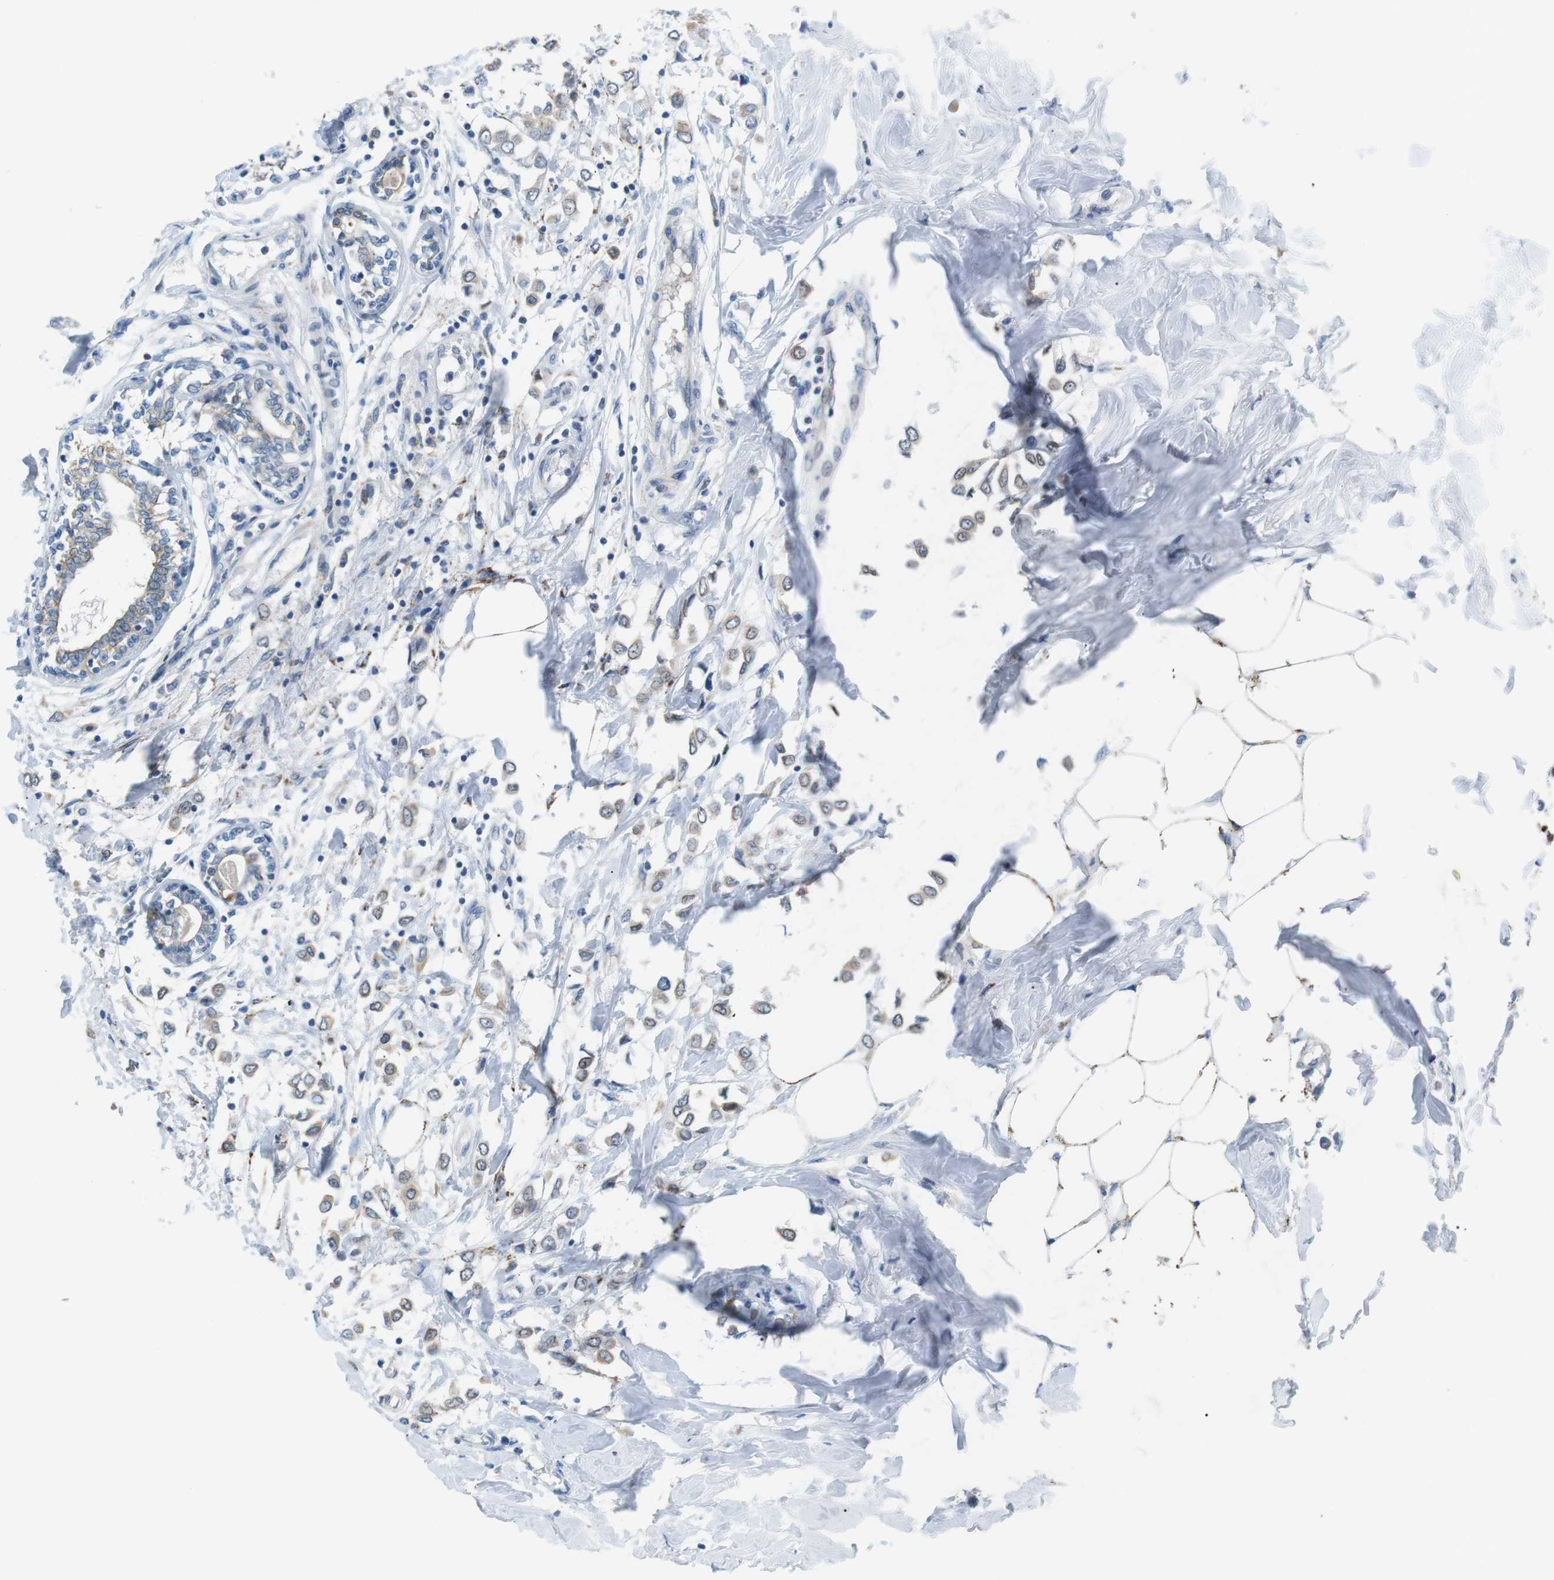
{"staining": {"intensity": "weak", "quantity": "25%-75%", "location": "cytoplasmic/membranous"}, "tissue": "breast cancer", "cell_type": "Tumor cells", "image_type": "cancer", "snomed": [{"axis": "morphology", "description": "Lobular carcinoma"}, {"axis": "topography", "description": "Breast"}], "caption": "A high-resolution photomicrograph shows immunohistochemistry staining of lobular carcinoma (breast), which shows weak cytoplasmic/membranous staining in approximately 25%-75% of tumor cells.", "gene": "CD300E", "patient": {"sex": "female", "age": 51}}